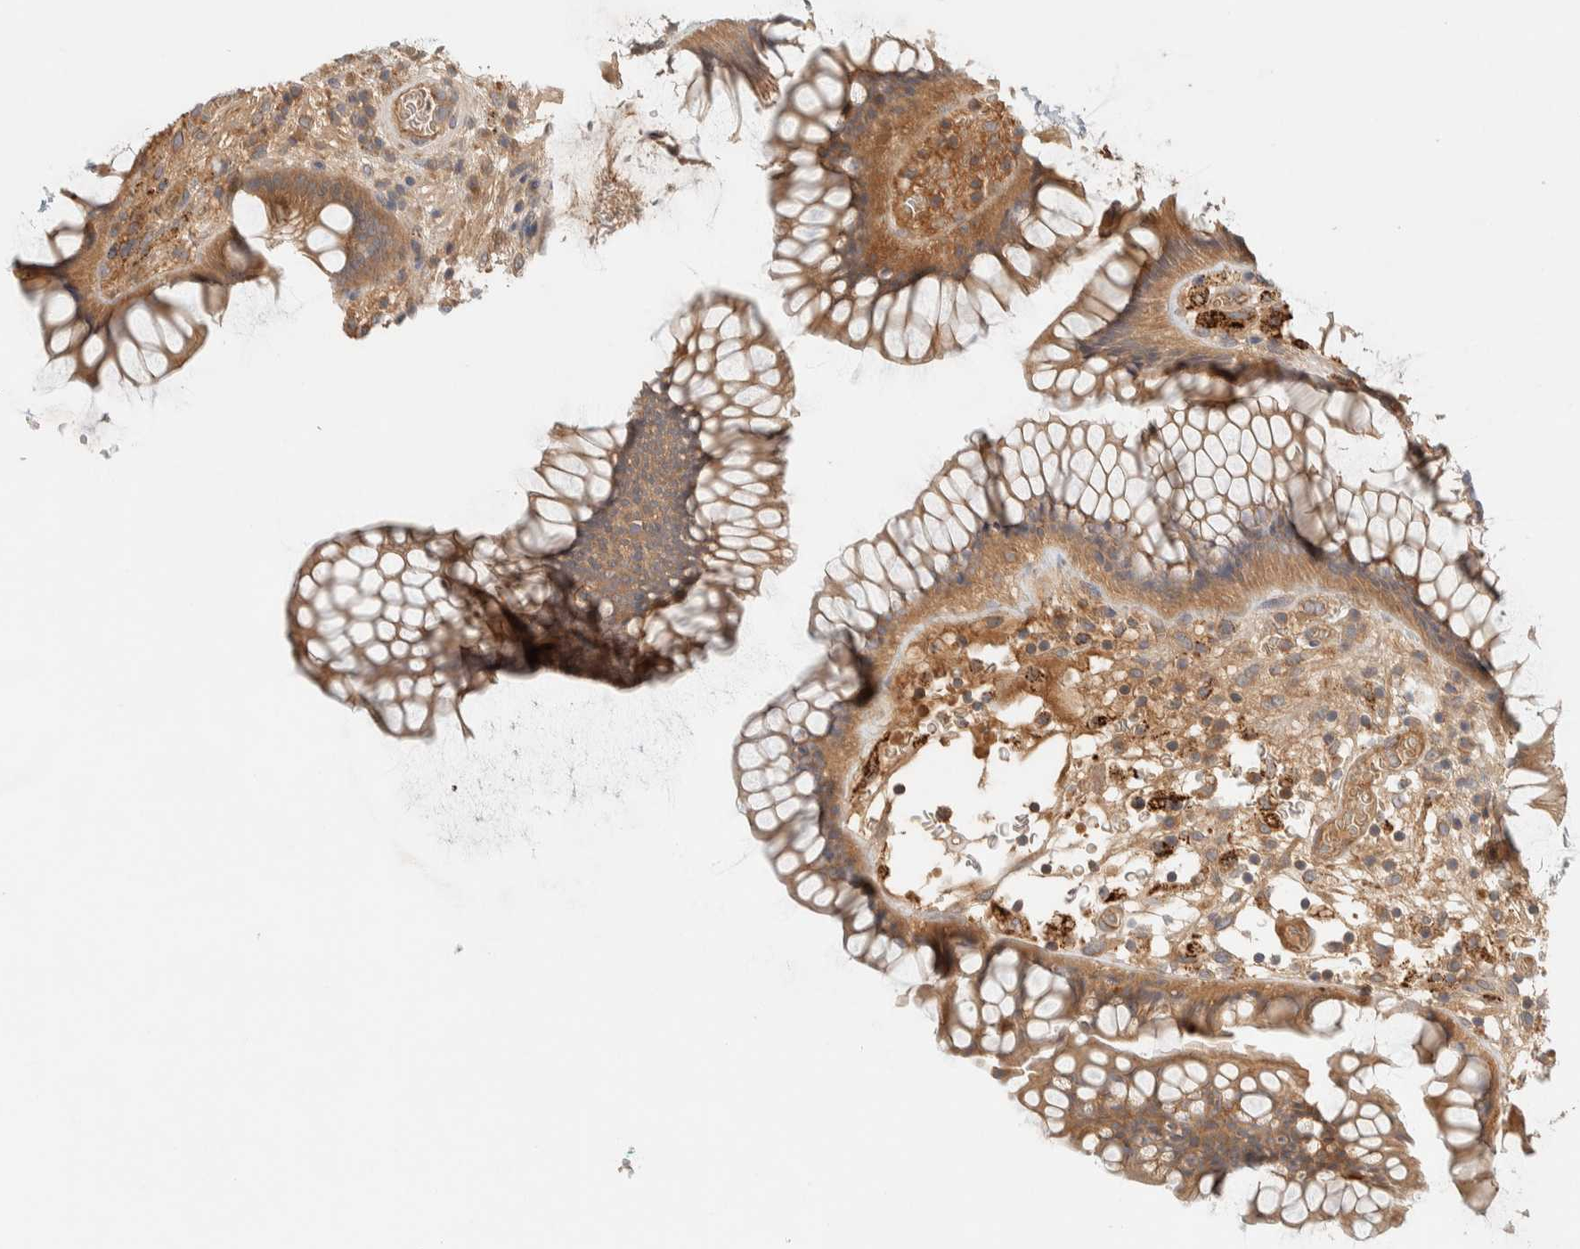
{"staining": {"intensity": "moderate", "quantity": ">75%", "location": "cytoplasmic/membranous"}, "tissue": "rectum", "cell_type": "Glandular cells", "image_type": "normal", "snomed": [{"axis": "morphology", "description": "Normal tissue, NOS"}, {"axis": "topography", "description": "Rectum"}], "caption": "This image demonstrates immunohistochemistry (IHC) staining of unremarkable human rectum, with medium moderate cytoplasmic/membranous expression in approximately >75% of glandular cells.", "gene": "FAM167A", "patient": {"sex": "male", "age": 51}}